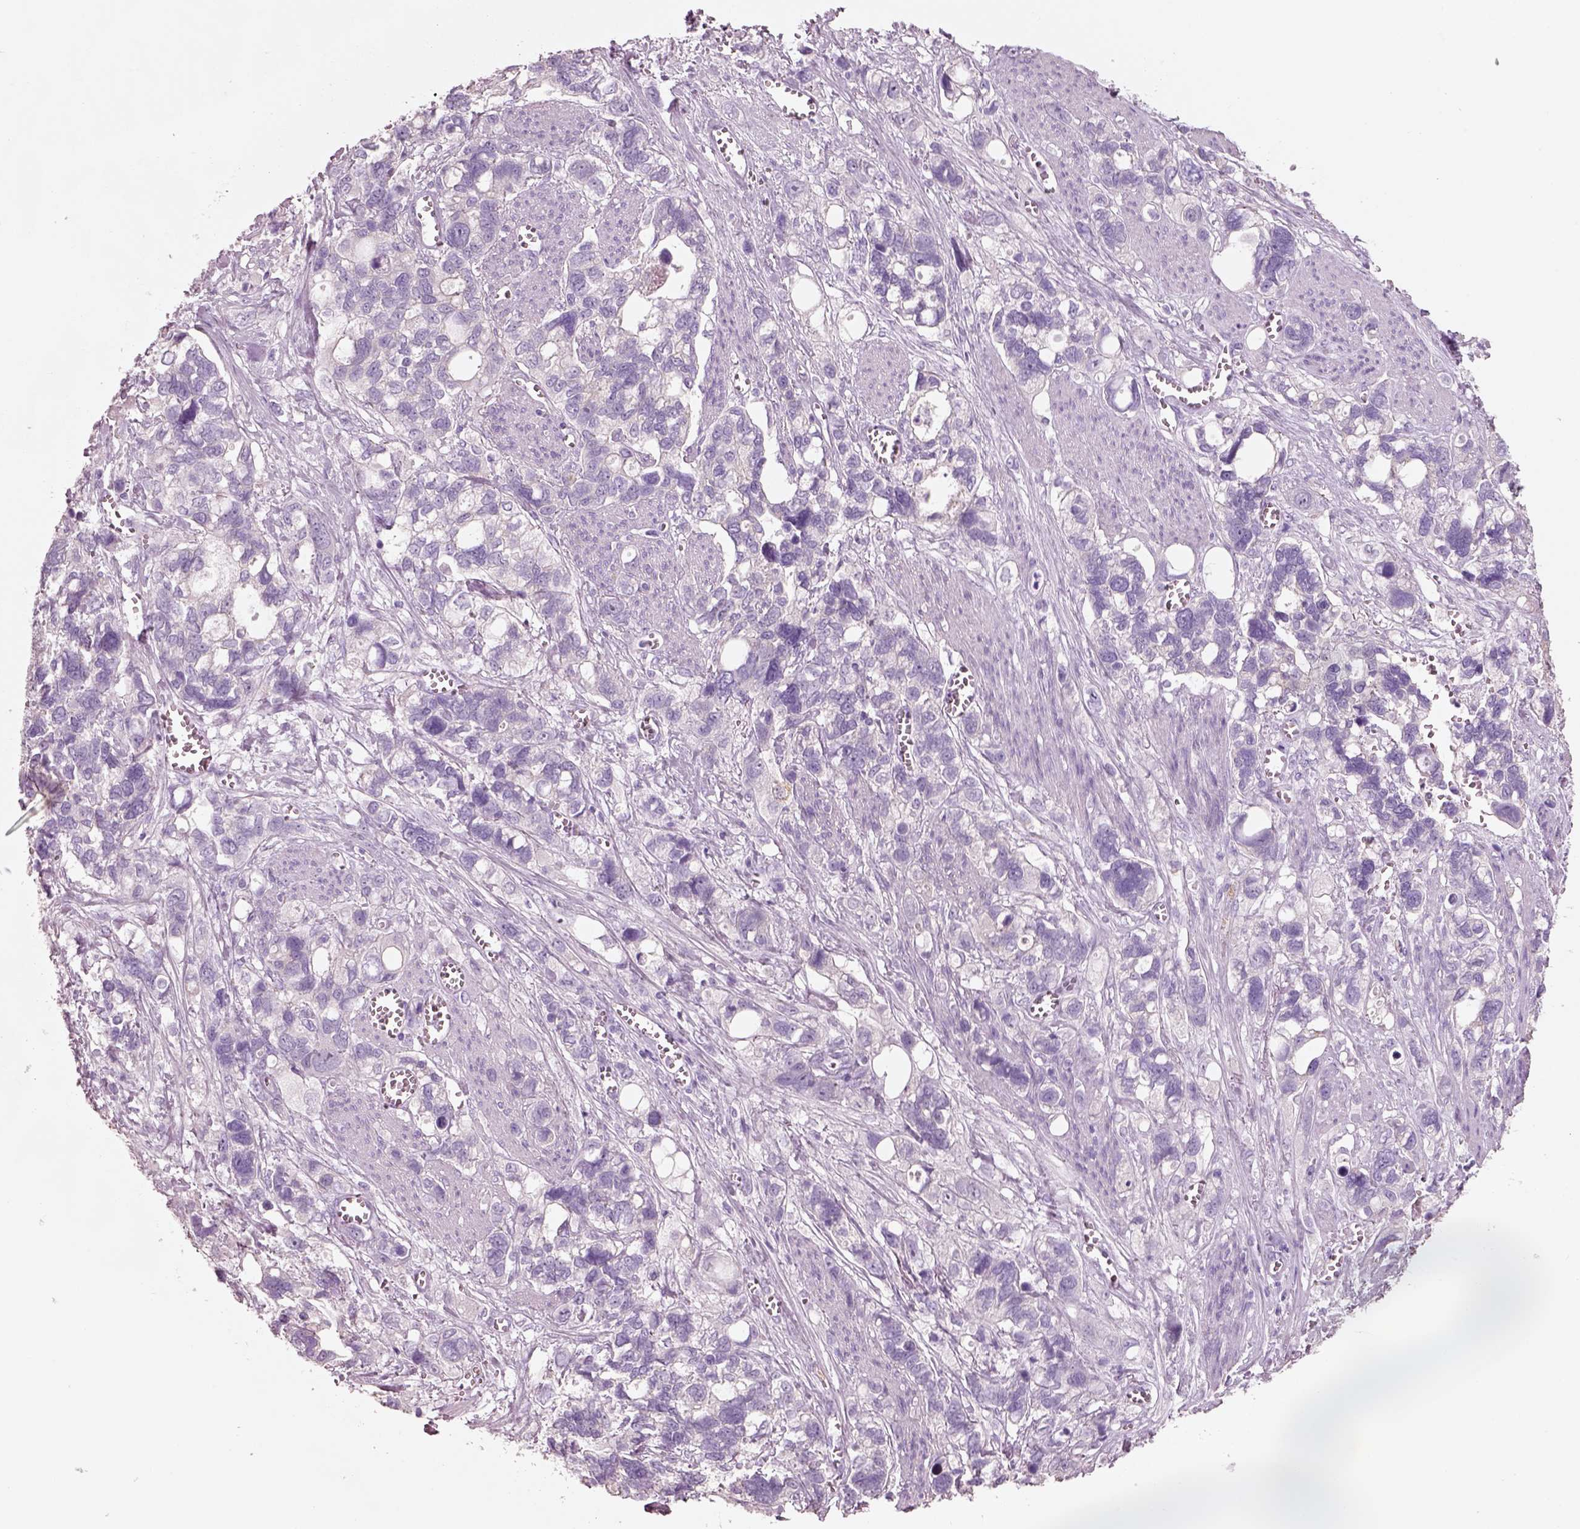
{"staining": {"intensity": "negative", "quantity": "none", "location": "none"}, "tissue": "stomach cancer", "cell_type": "Tumor cells", "image_type": "cancer", "snomed": [{"axis": "morphology", "description": "Adenocarcinoma, NOS"}, {"axis": "topography", "description": "Stomach, upper"}], "caption": "Immunohistochemistry of stomach cancer (adenocarcinoma) demonstrates no staining in tumor cells.", "gene": "PNOC", "patient": {"sex": "female", "age": 81}}